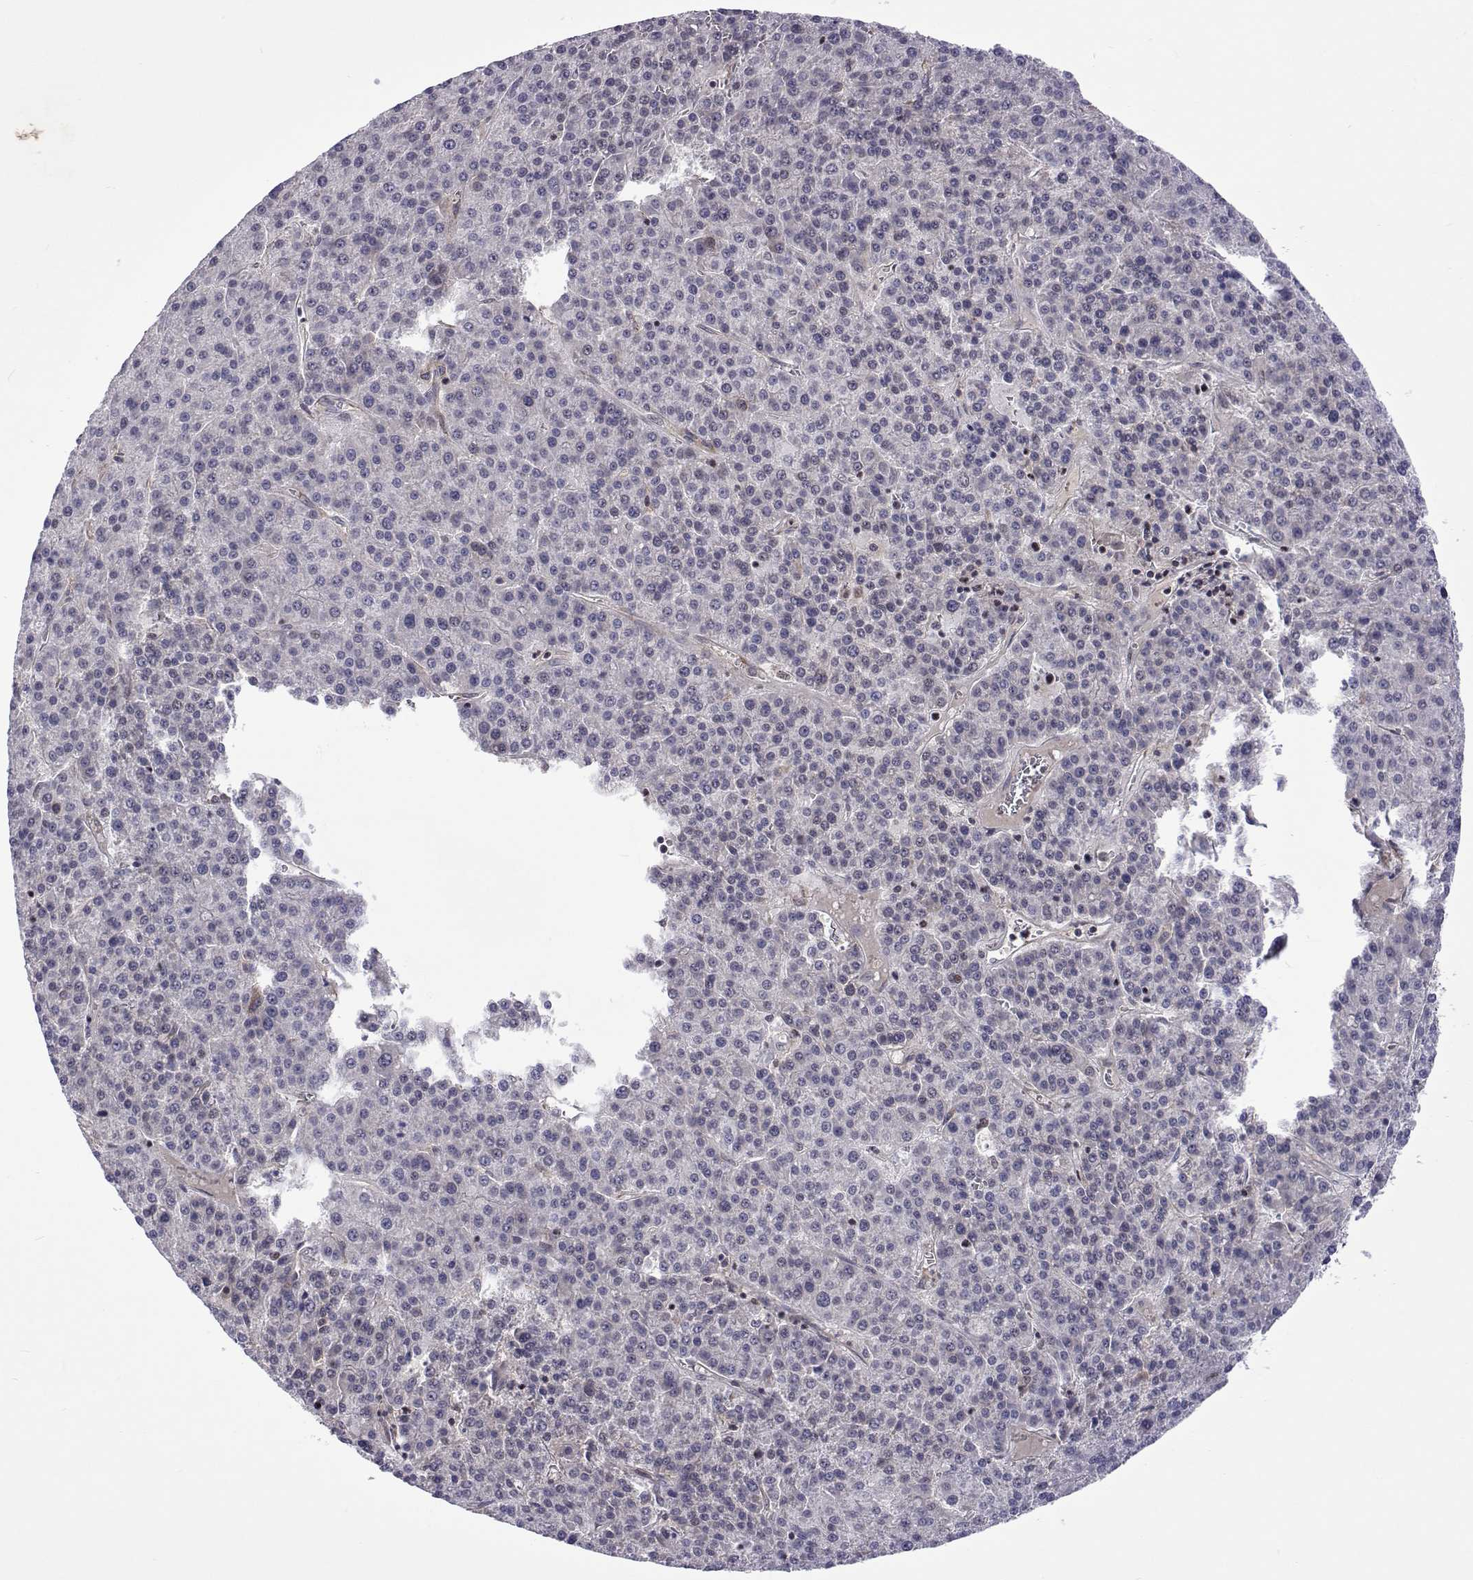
{"staining": {"intensity": "negative", "quantity": "none", "location": "none"}, "tissue": "liver cancer", "cell_type": "Tumor cells", "image_type": "cancer", "snomed": [{"axis": "morphology", "description": "Carcinoma, Hepatocellular, NOS"}, {"axis": "topography", "description": "Liver"}], "caption": "Hepatocellular carcinoma (liver) was stained to show a protein in brown. There is no significant positivity in tumor cells.", "gene": "TCF15", "patient": {"sex": "female", "age": 58}}